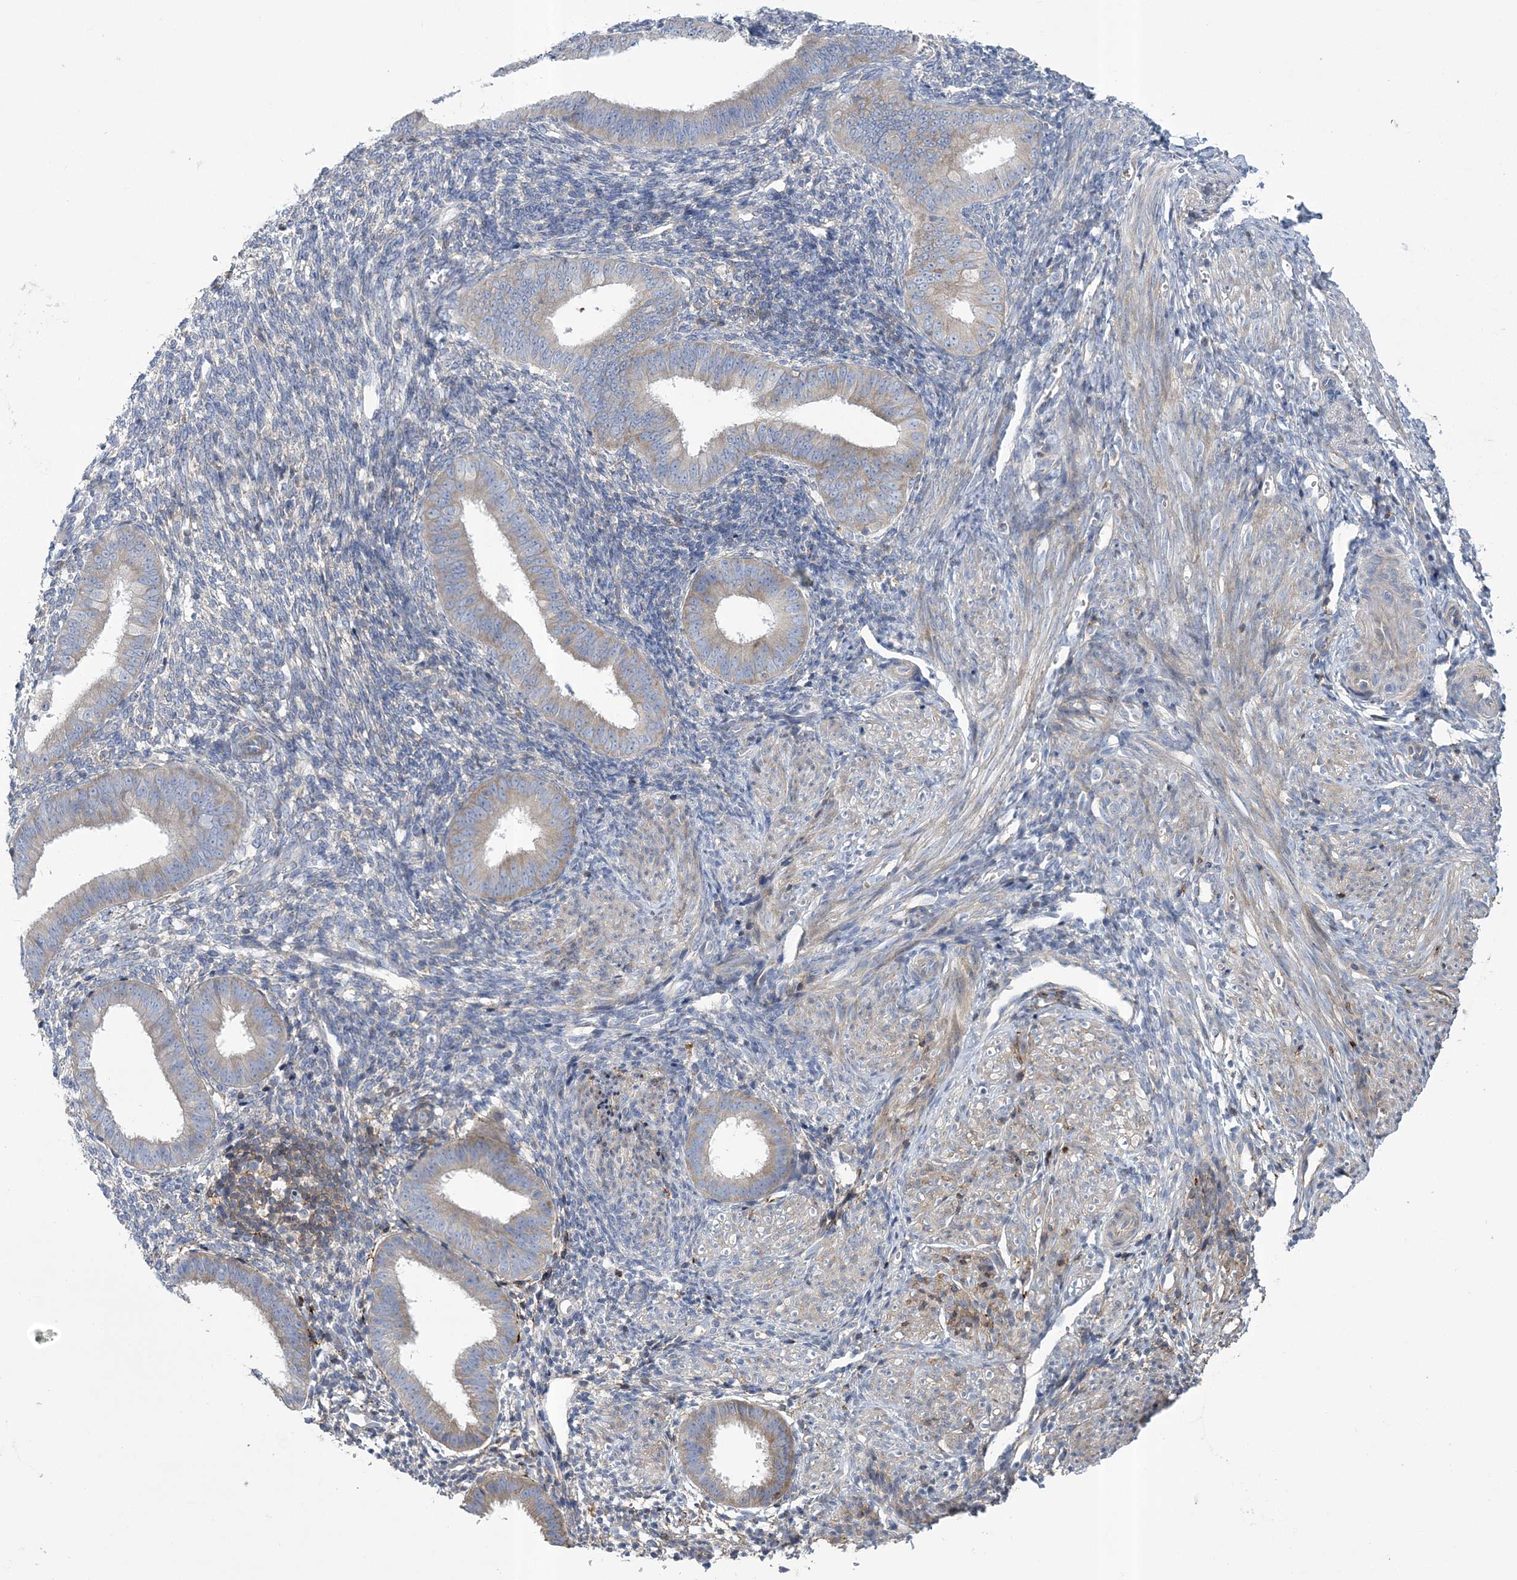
{"staining": {"intensity": "moderate", "quantity": "<25%", "location": "cytoplasmic/membranous"}, "tissue": "endometrium", "cell_type": "Cells in endometrial stroma", "image_type": "normal", "snomed": [{"axis": "morphology", "description": "Normal tissue, NOS"}, {"axis": "topography", "description": "Uterus"}, {"axis": "topography", "description": "Endometrium"}], "caption": "Approximately <25% of cells in endometrial stroma in normal endometrium display moderate cytoplasmic/membranous protein expression as visualized by brown immunohistochemical staining.", "gene": "ARSJ", "patient": {"sex": "female", "age": 48}}